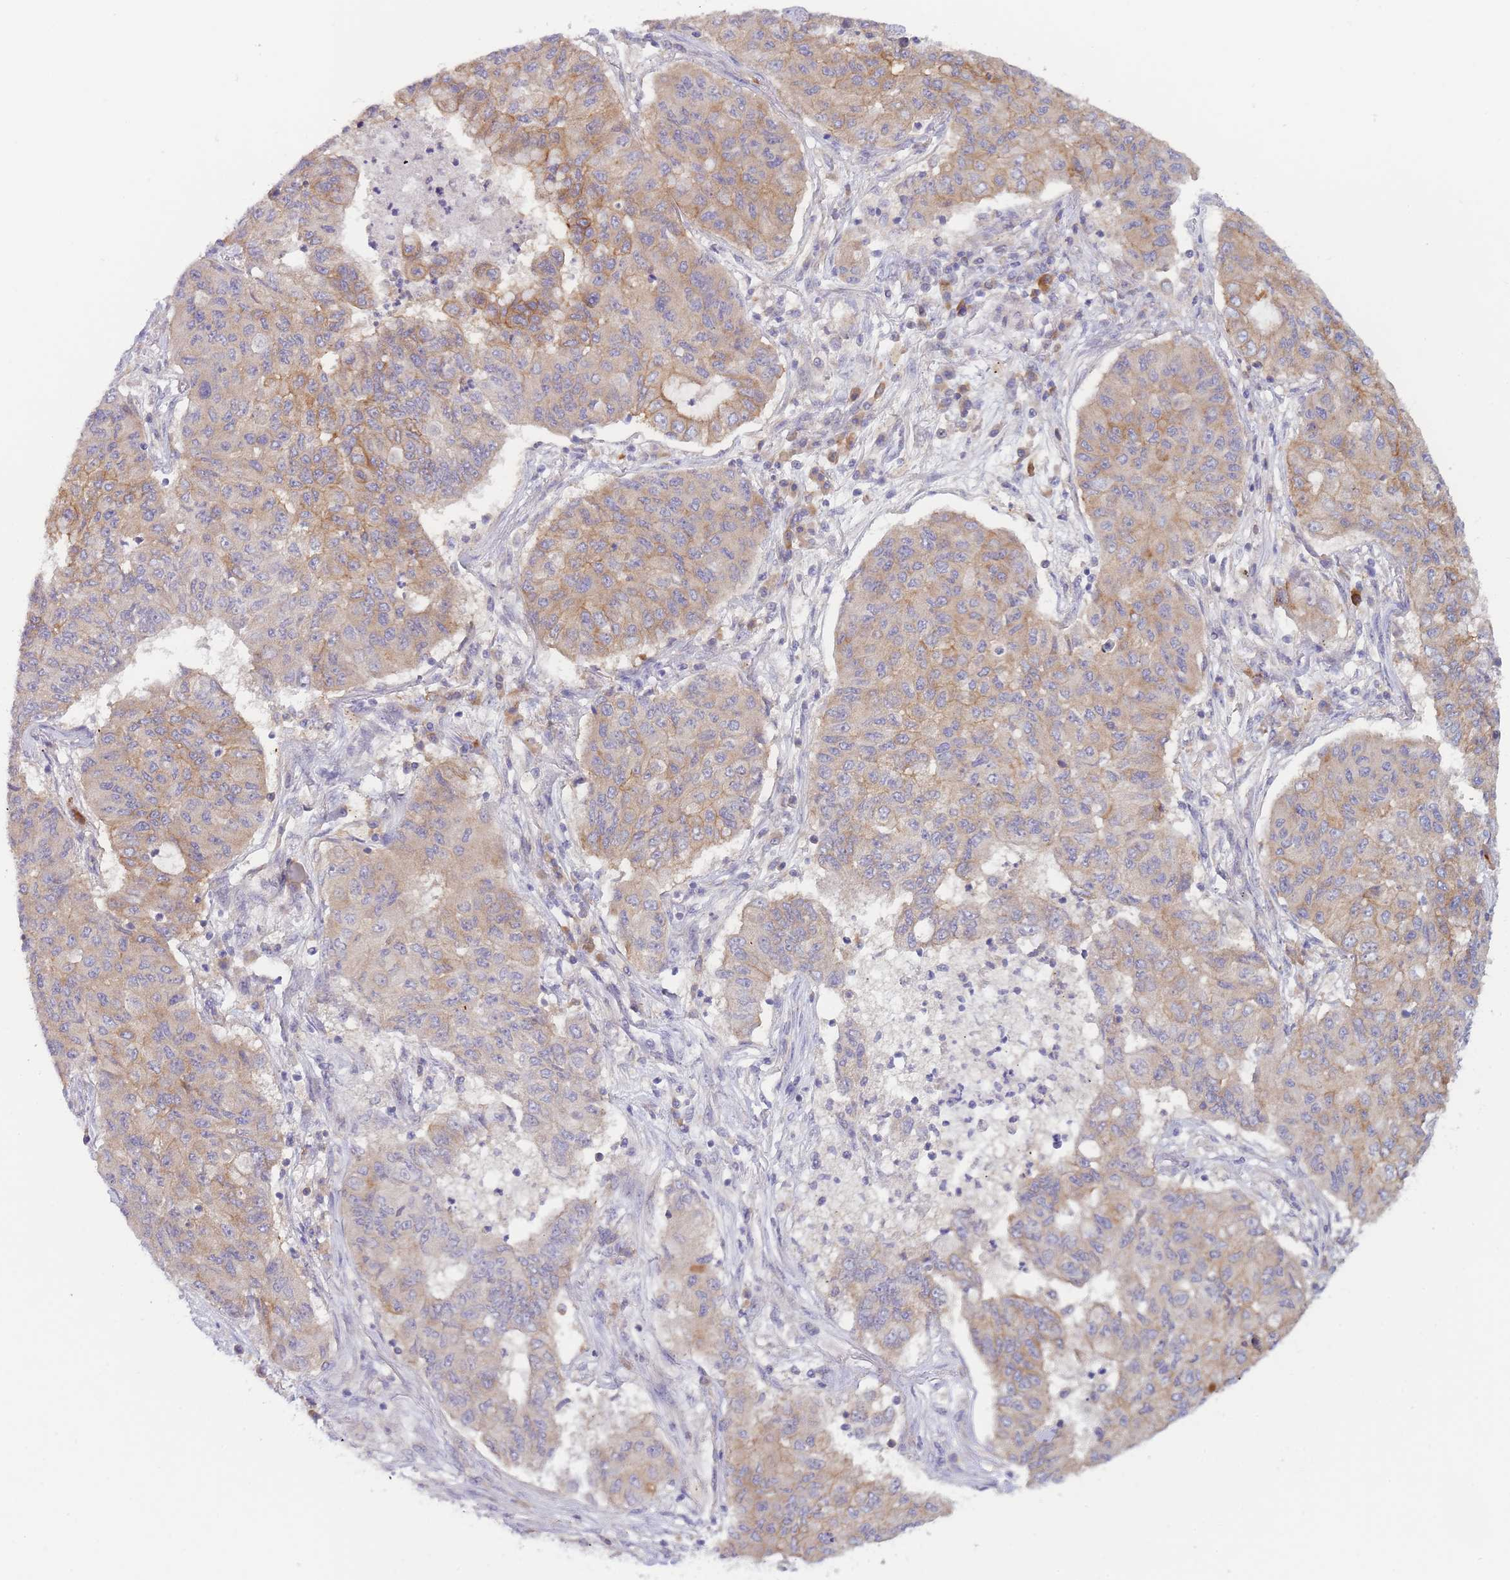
{"staining": {"intensity": "moderate", "quantity": "25%-75%", "location": "cytoplasmic/membranous"}, "tissue": "lung cancer", "cell_type": "Tumor cells", "image_type": "cancer", "snomed": [{"axis": "morphology", "description": "Squamous cell carcinoma, NOS"}, {"axis": "topography", "description": "Lung"}], "caption": "Immunohistochemical staining of lung cancer (squamous cell carcinoma) shows medium levels of moderate cytoplasmic/membranous staining in approximately 25%-75% of tumor cells.", "gene": "WDR93", "patient": {"sex": "male", "age": 74}}